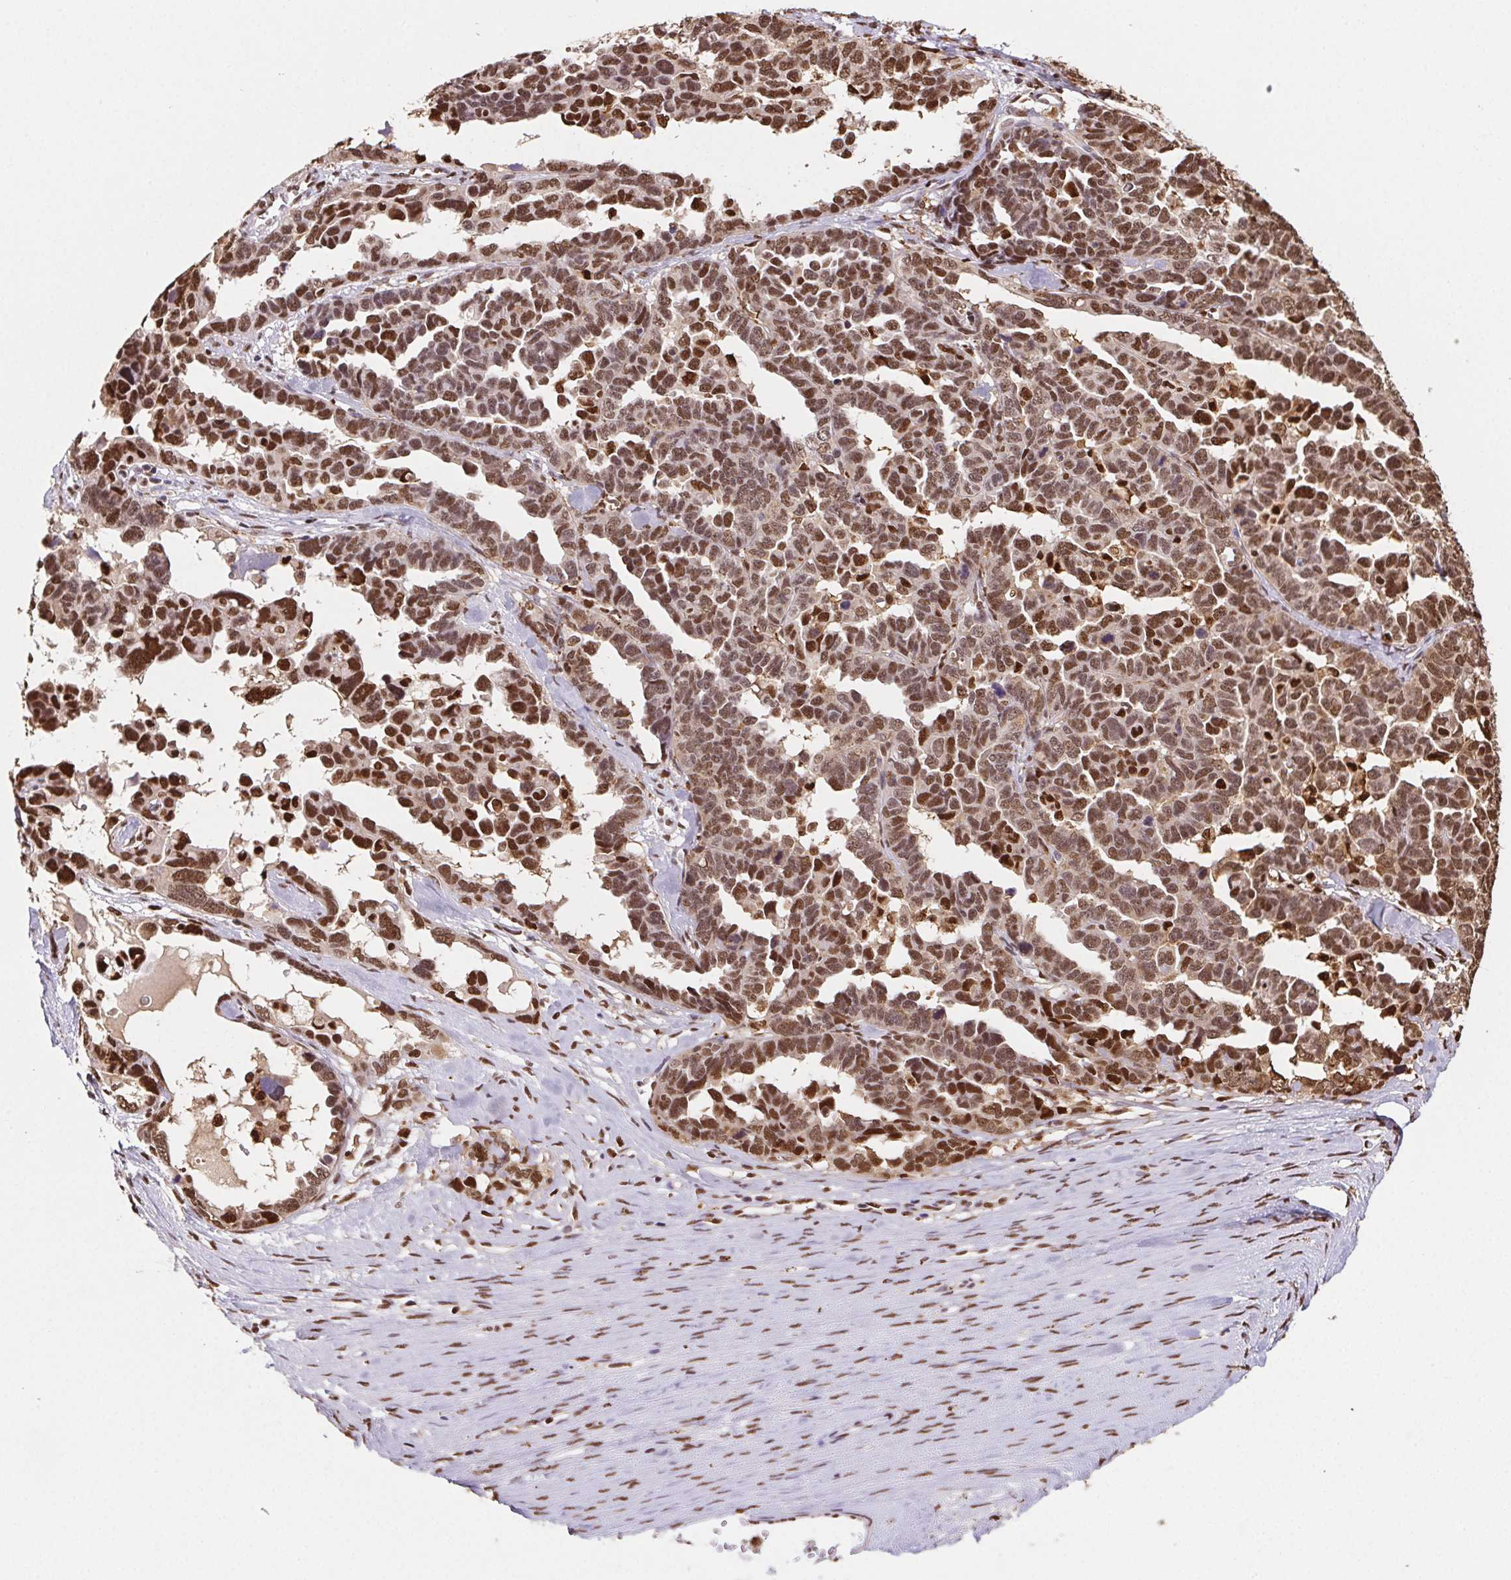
{"staining": {"intensity": "strong", "quantity": ">75%", "location": "nuclear"}, "tissue": "ovarian cancer", "cell_type": "Tumor cells", "image_type": "cancer", "snomed": [{"axis": "morphology", "description": "Cystadenocarcinoma, serous, NOS"}, {"axis": "topography", "description": "Ovary"}], "caption": "An image showing strong nuclear staining in about >75% of tumor cells in serous cystadenocarcinoma (ovarian), as visualized by brown immunohistochemical staining.", "gene": "SET", "patient": {"sex": "female", "age": 69}}